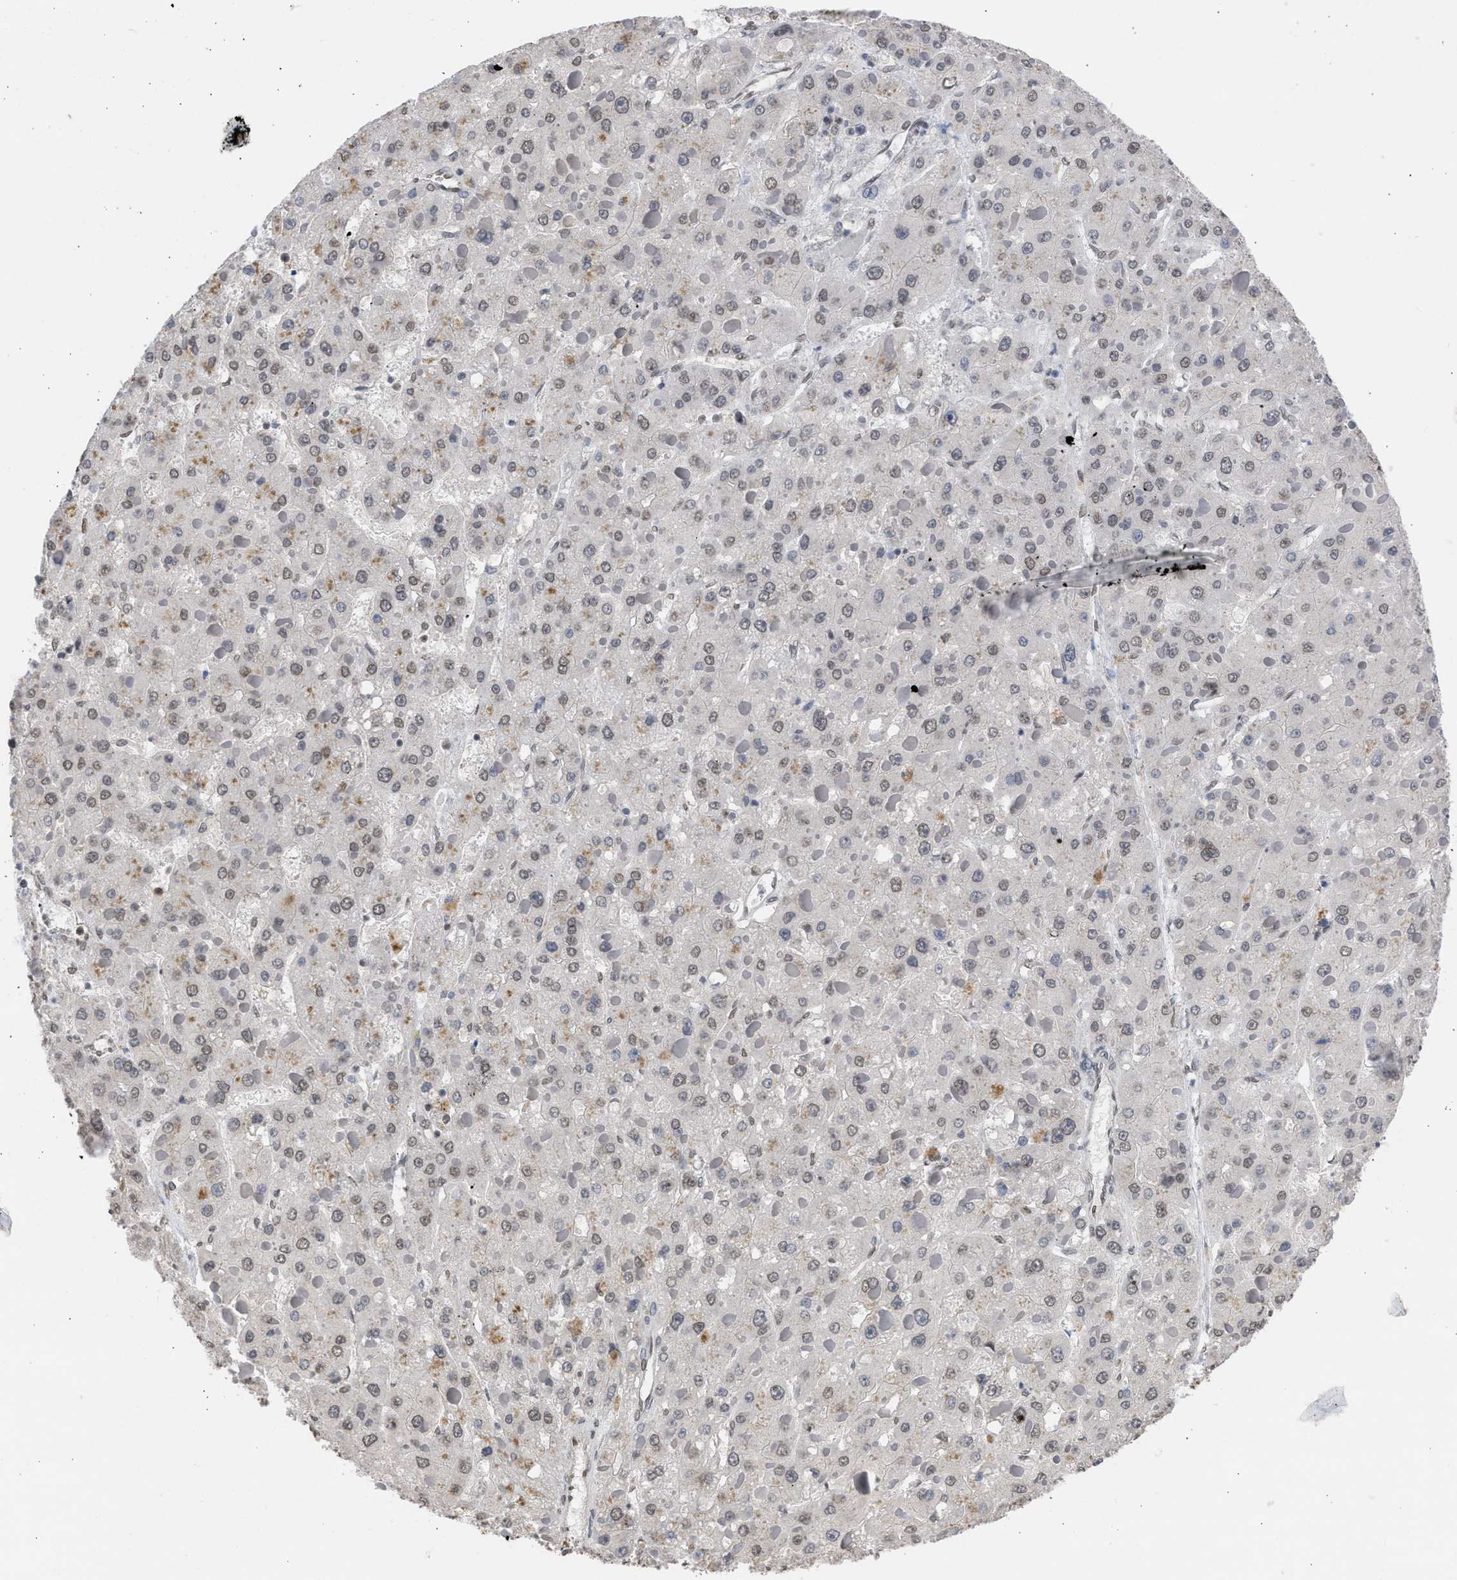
{"staining": {"intensity": "negative", "quantity": "none", "location": "none"}, "tissue": "liver cancer", "cell_type": "Tumor cells", "image_type": "cancer", "snomed": [{"axis": "morphology", "description": "Carcinoma, Hepatocellular, NOS"}, {"axis": "topography", "description": "Liver"}], "caption": "Immunohistochemistry (IHC) image of human liver hepatocellular carcinoma stained for a protein (brown), which reveals no expression in tumor cells. (IHC, brightfield microscopy, high magnification).", "gene": "NUP35", "patient": {"sex": "female", "age": 73}}